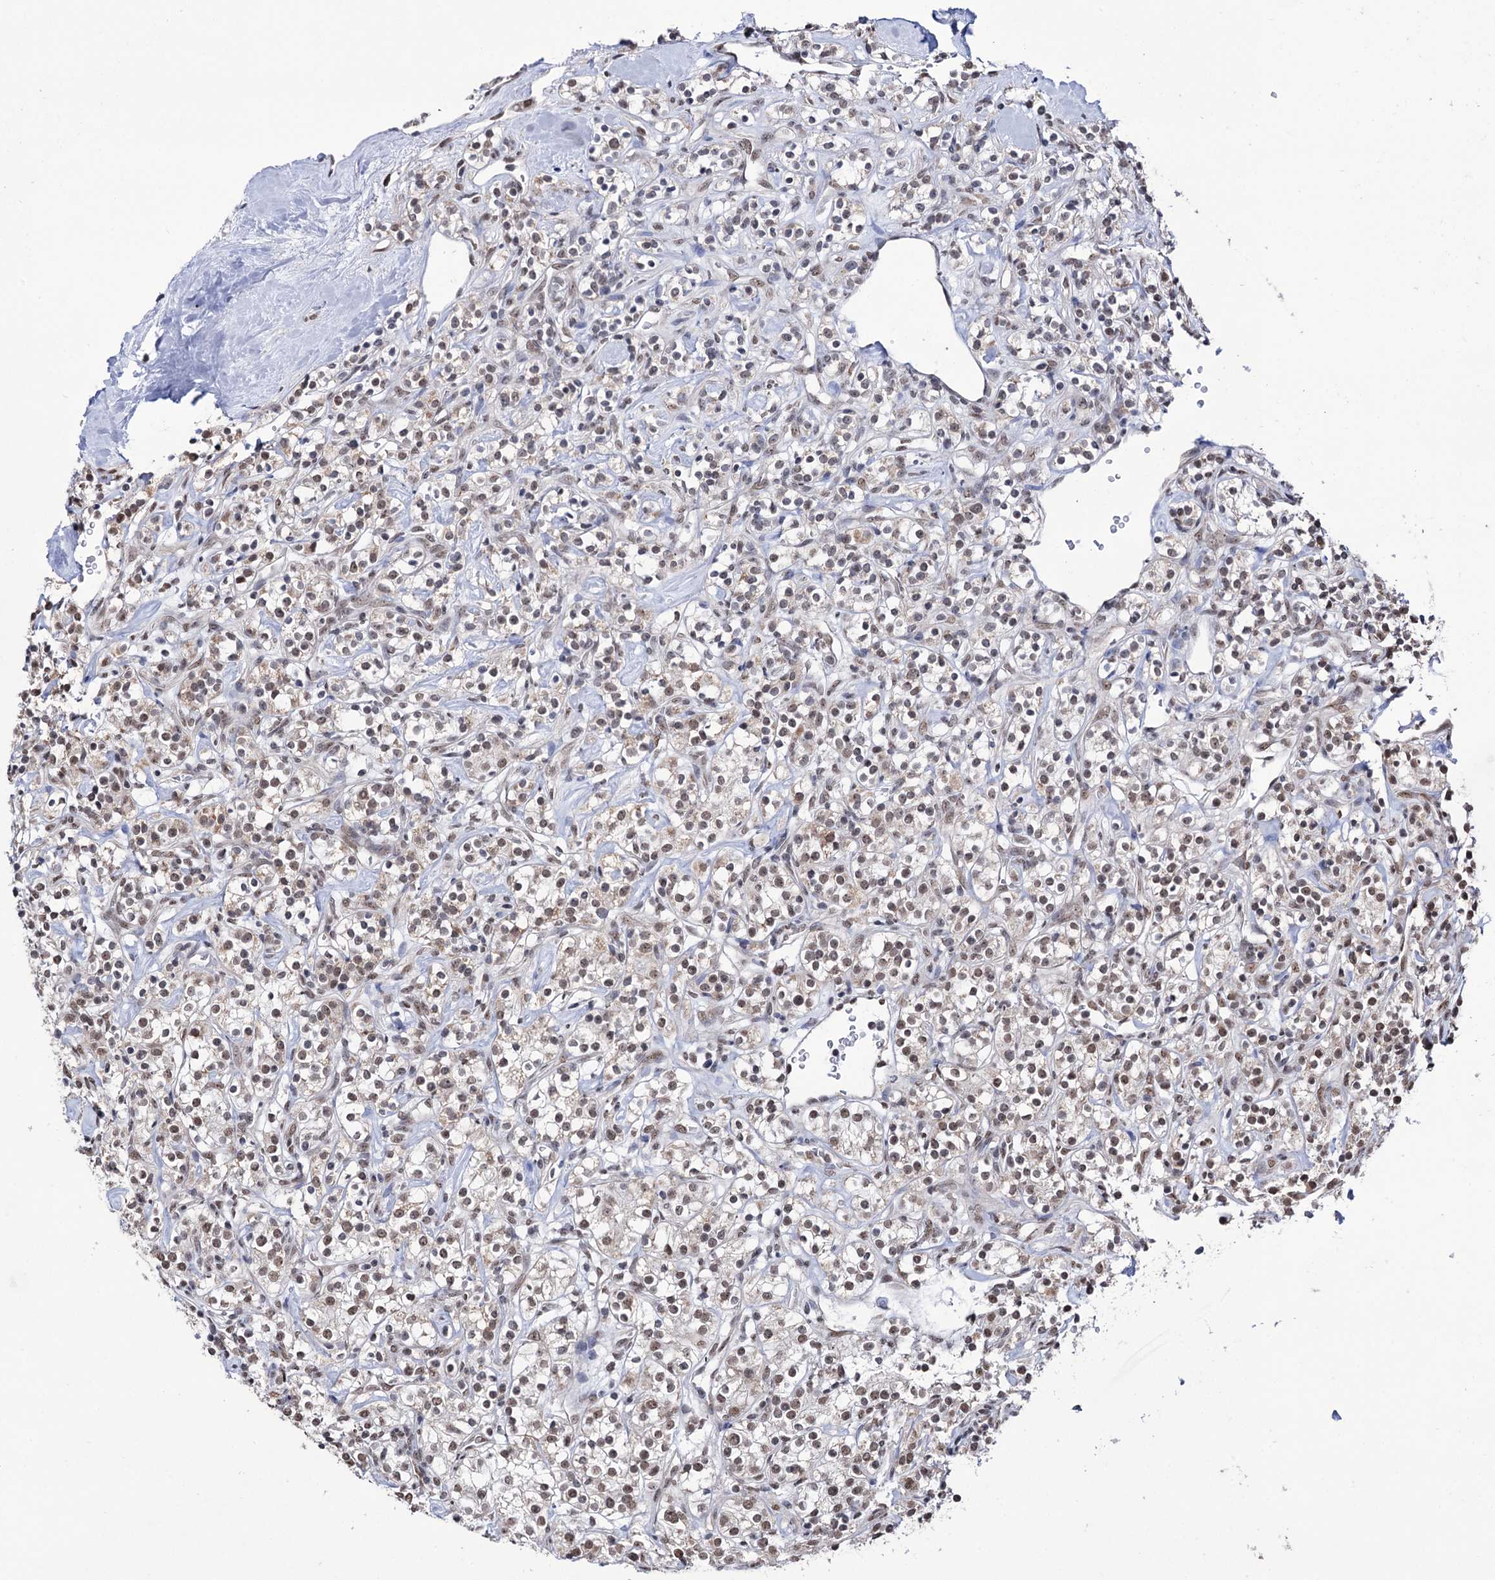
{"staining": {"intensity": "weak", "quantity": ">75%", "location": "cytoplasmic/membranous,nuclear"}, "tissue": "renal cancer", "cell_type": "Tumor cells", "image_type": "cancer", "snomed": [{"axis": "morphology", "description": "Adenocarcinoma, NOS"}, {"axis": "topography", "description": "Kidney"}], "caption": "Weak cytoplasmic/membranous and nuclear expression is identified in approximately >75% of tumor cells in renal adenocarcinoma.", "gene": "ABHD10", "patient": {"sex": "male", "age": 77}}